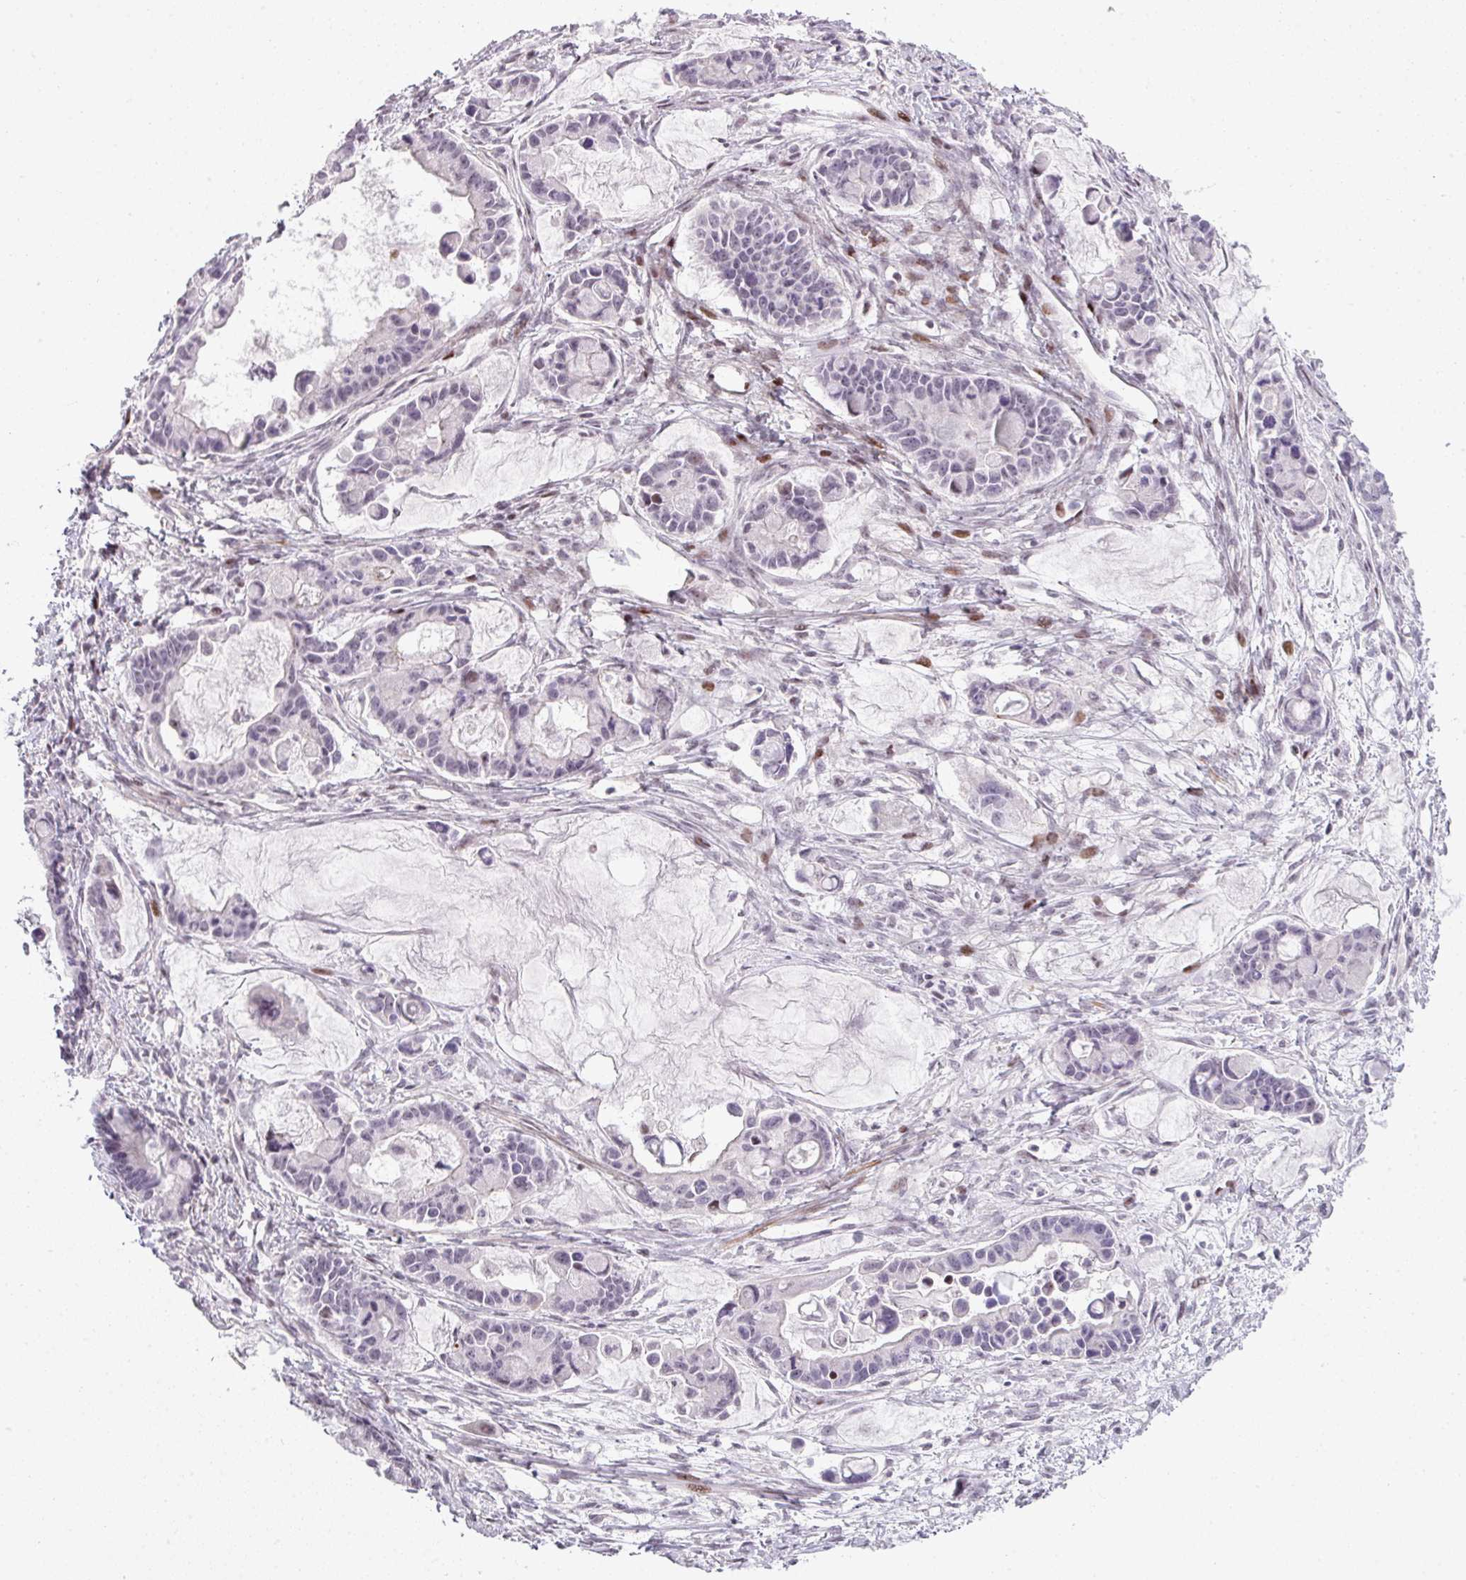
{"staining": {"intensity": "moderate", "quantity": "<25%", "location": "nuclear"}, "tissue": "ovarian cancer", "cell_type": "Tumor cells", "image_type": "cancer", "snomed": [{"axis": "morphology", "description": "Cystadenocarcinoma, mucinous, NOS"}, {"axis": "topography", "description": "Ovary"}], "caption": "Immunohistochemistry (DAB) staining of ovarian mucinous cystadenocarcinoma shows moderate nuclear protein positivity in about <25% of tumor cells.", "gene": "ZNF688", "patient": {"sex": "female", "age": 63}}